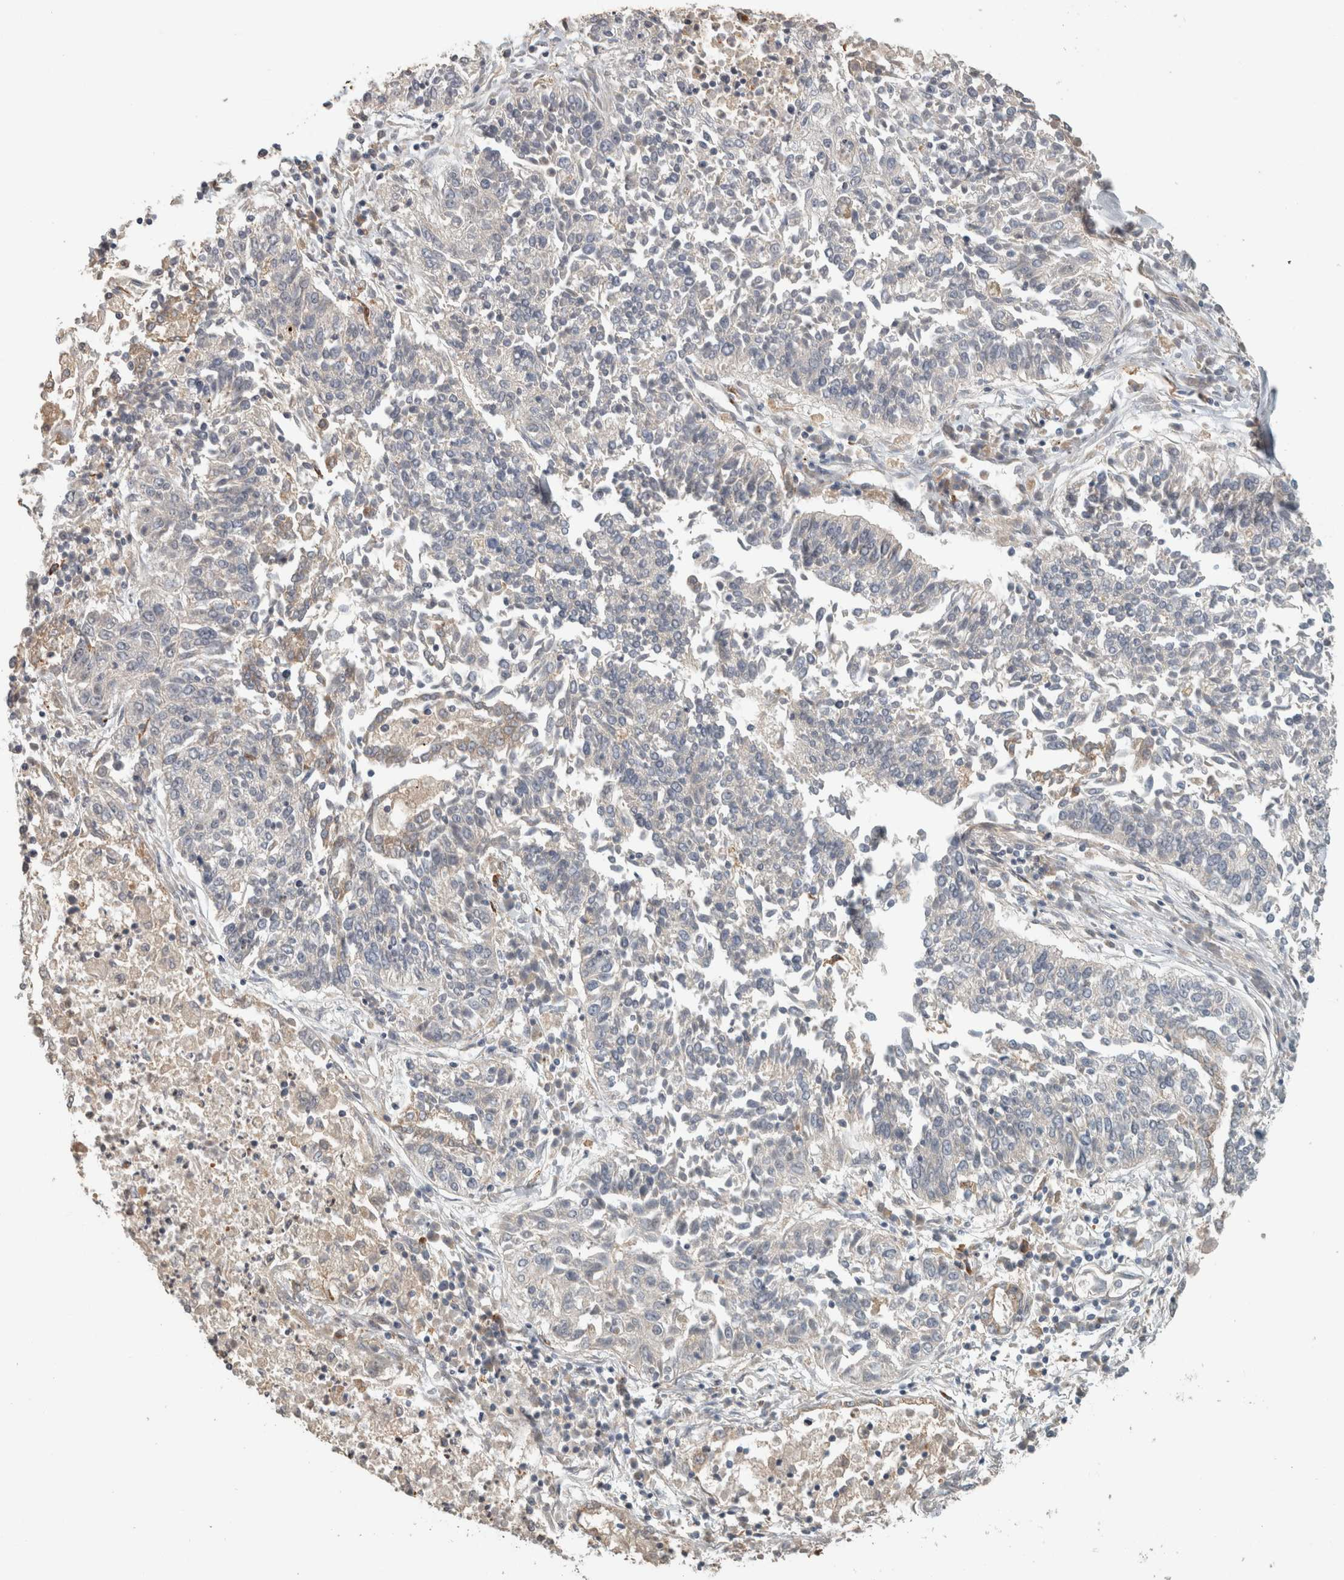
{"staining": {"intensity": "negative", "quantity": "none", "location": "none"}, "tissue": "lung cancer", "cell_type": "Tumor cells", "image_type": "cancer", "snomed": [{"axis": "morphology", "description": "Normal tissue, NOS"}, {"axis": "morphology", "description": "Squamous cell carcinoma, NOS"}, {"axis": "topography", "description": "Lymph node"}, {"axis": "topography", "description": "Cartilage tissue"}, {"axis": "topography", "description": "Bronchus"}, {"axis": "topography", "description": "Lung"}, {"axis": "topography", "description": "Peripheral nerve tissue"}], "caption": "Lung cancer stained for a protein using IHC shows no expression tumor cells.", "gene": "SIPA1L2", "patient": {"sex": "female", "age": 49}}